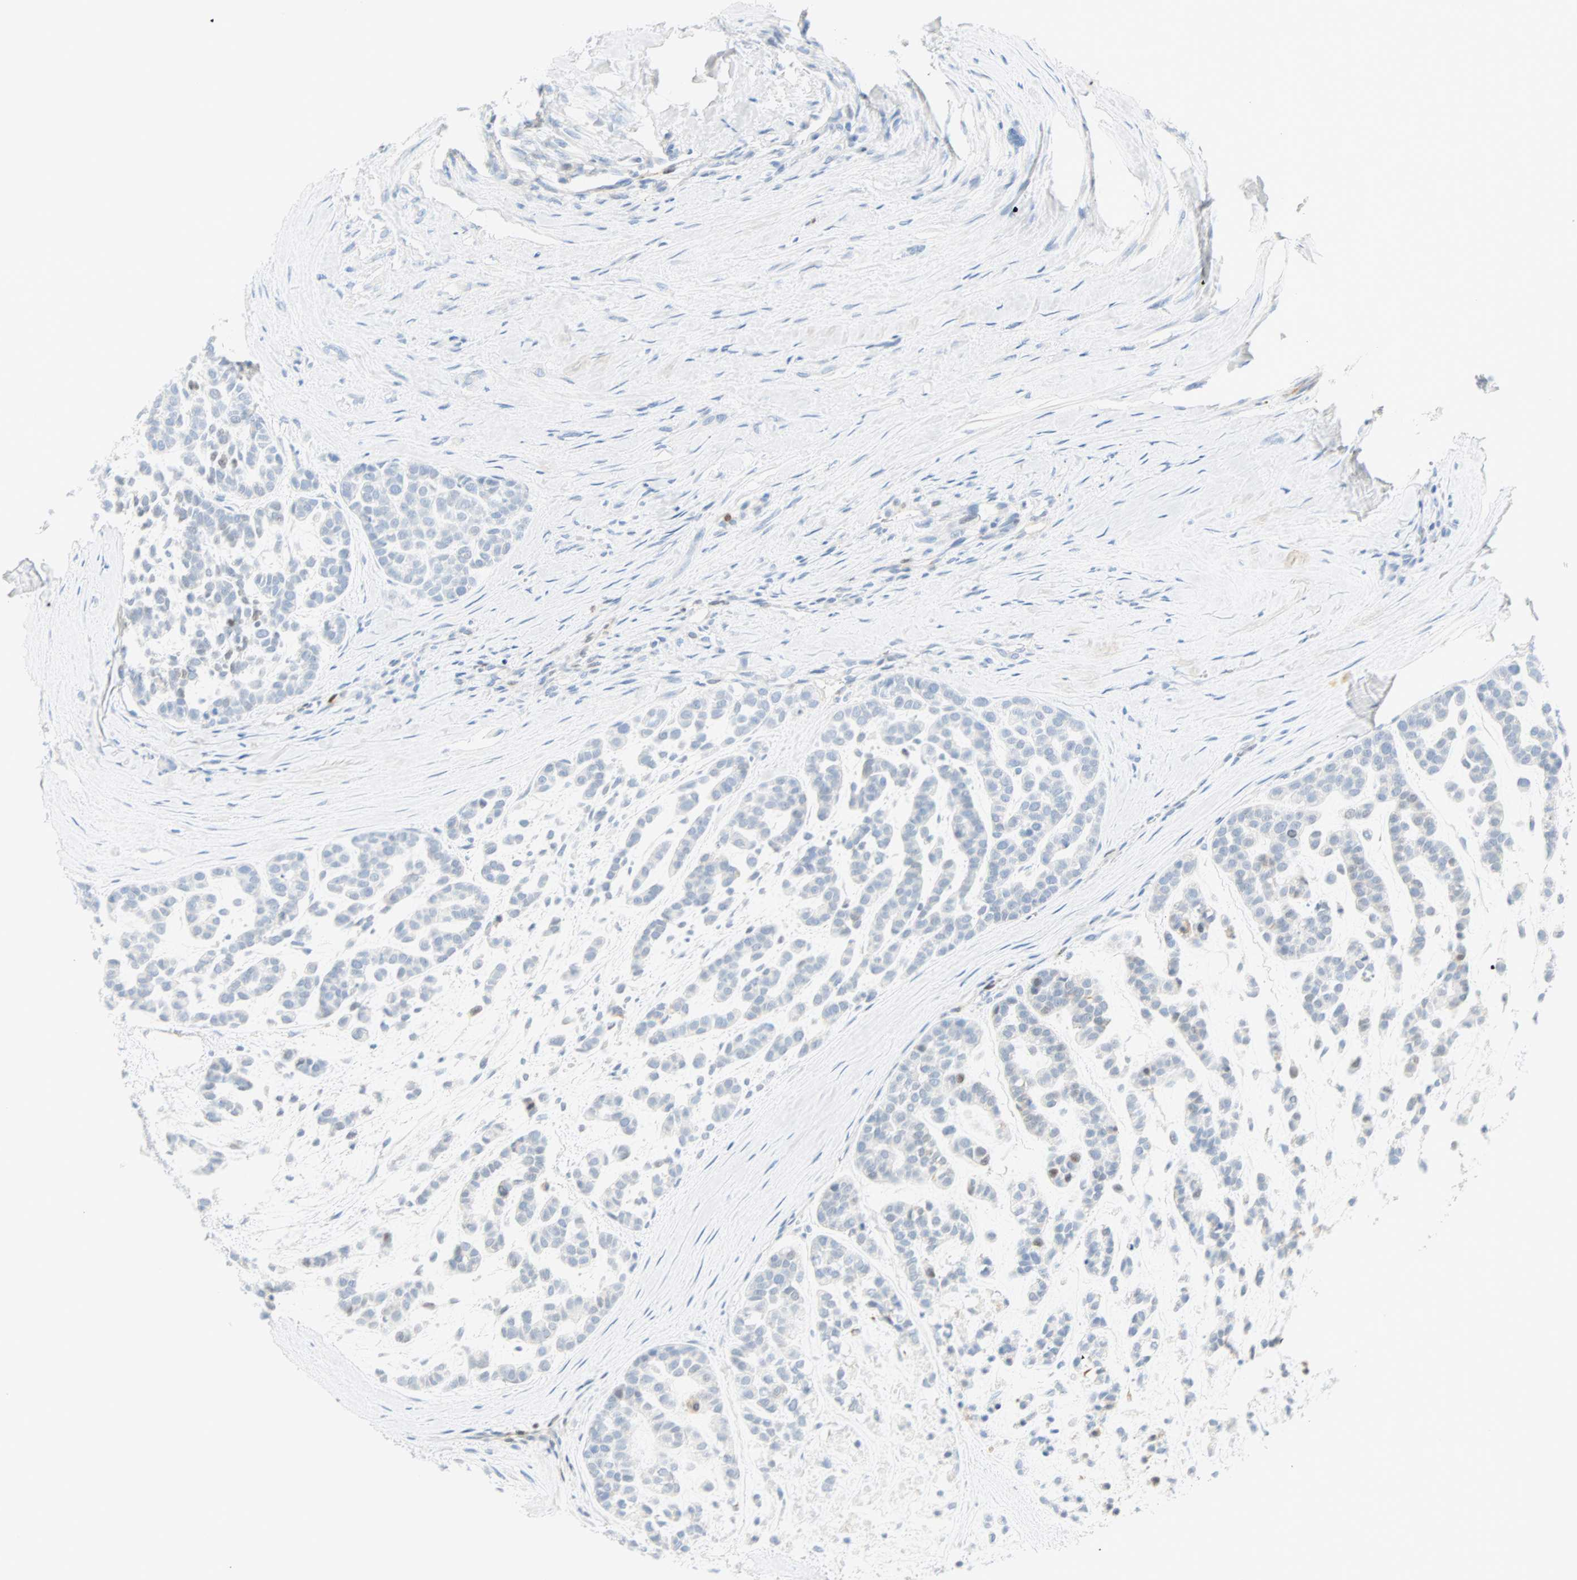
{"staining": {"intensity": "negative", "quantity": "none", "location": "none"}, "tissue": "head and neck cancer", "cell_type": "Tumor cells", "image_type": "cancer", "snomed": [{"axis": "morphology", "description": "Adenocarcinoma, NOS"}, {"axis": "morphology", "description": "Adenoma, NOS"}, {"axis": "topography", "description": "Head-Neck"}], "caption": "This is a image of IHC staining of head and neck cancer (adenoma), which shows no staining in tumor cells.", "gene": "SELENBP1", "patient": {"sex": "female", "age": 55}}